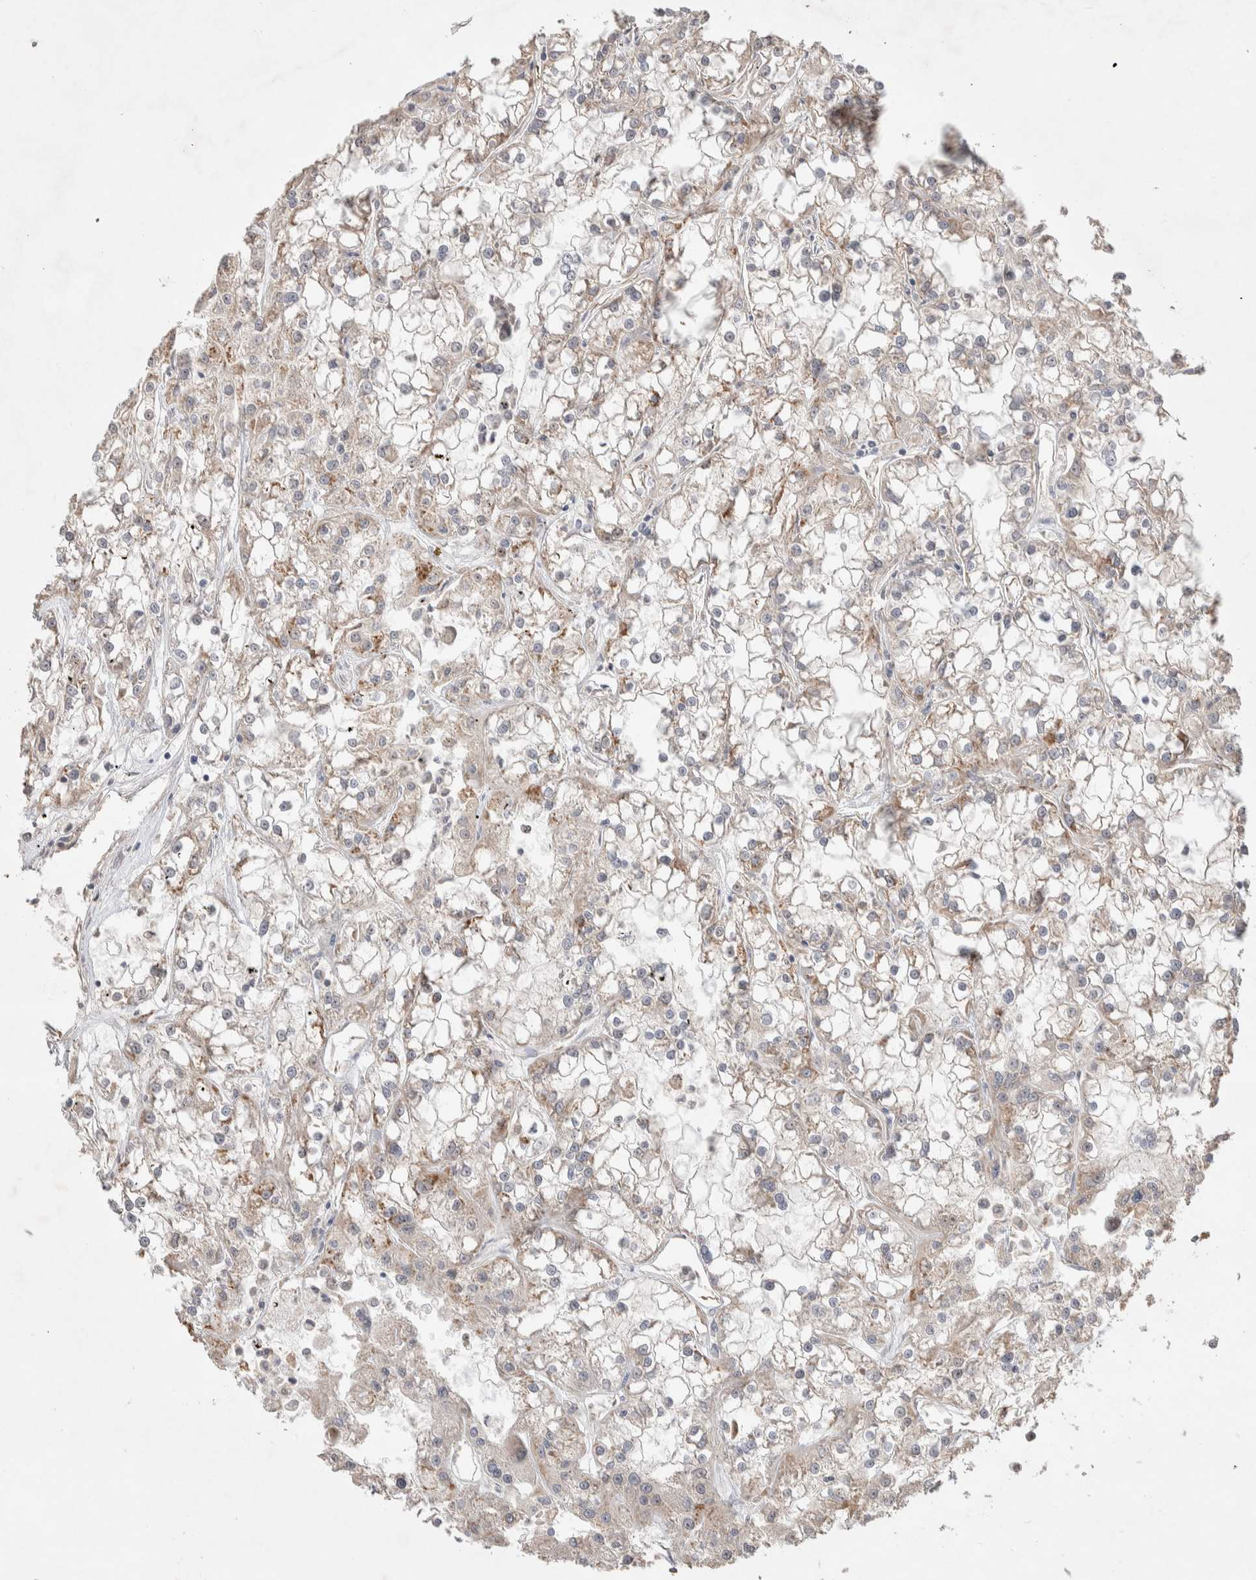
{"staining": {"intensity": "weak", "quantity": "<25%", "location": "cytoplasmic/membranous"}, "tissue": "renal cancer", "cell_type": "Tumor cells", "image_type": "cancer", "snomed": [{"axis": "morphology", "description": "Adenocarcinoma, NOS"}, {"axis": "topography", "description": "Kidney"}], "caption": "An image of adenocarcinoma (renal) stained for a protein demonstrates no brown staining in tumor cells.", "gene": "DEPTOR", "patient": {"sex": "female", "age": 52}}